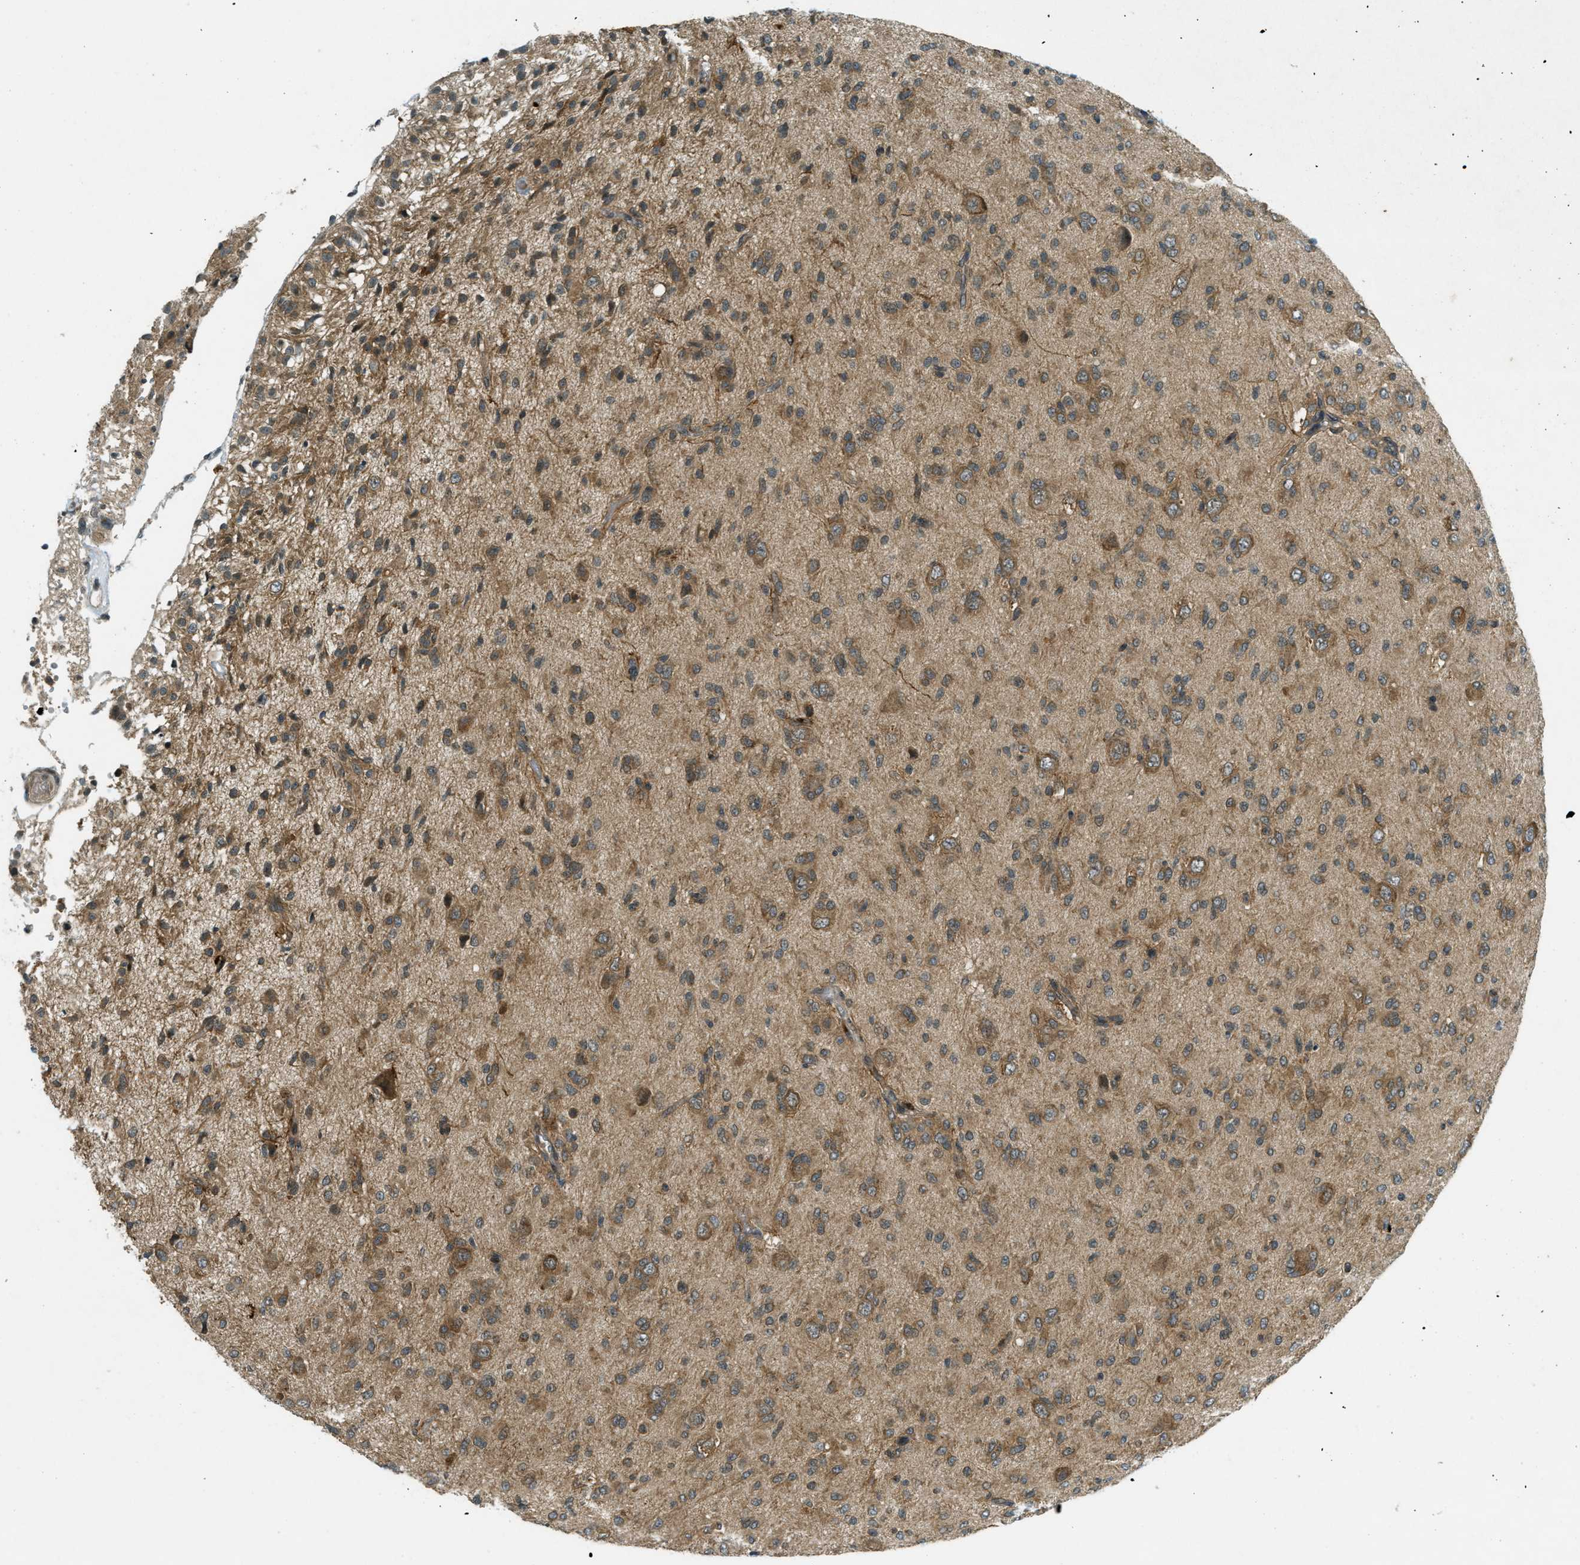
{"staining": {"intensity": "moderate", "quantity": ">75%", "location": "cytoplasmic/membranous"}, "tissue": "glioma", "cell_type": "Tumor cells", "image_type": "cancer", "snomed": [{"axis": "morphology", "description": "Glioma, malignant, High grade"}, {"axis": "topography", "description": "Brain"}], "caption": "Immunohistochemistry image of glioma stained for a protein (brown), which shows medium levels of moderate cytoplasmic/membranous positivity in about >75% of tumor cells.", "gene": "EIF2AK3", "patient": {"sex": "female", "age": 59}}